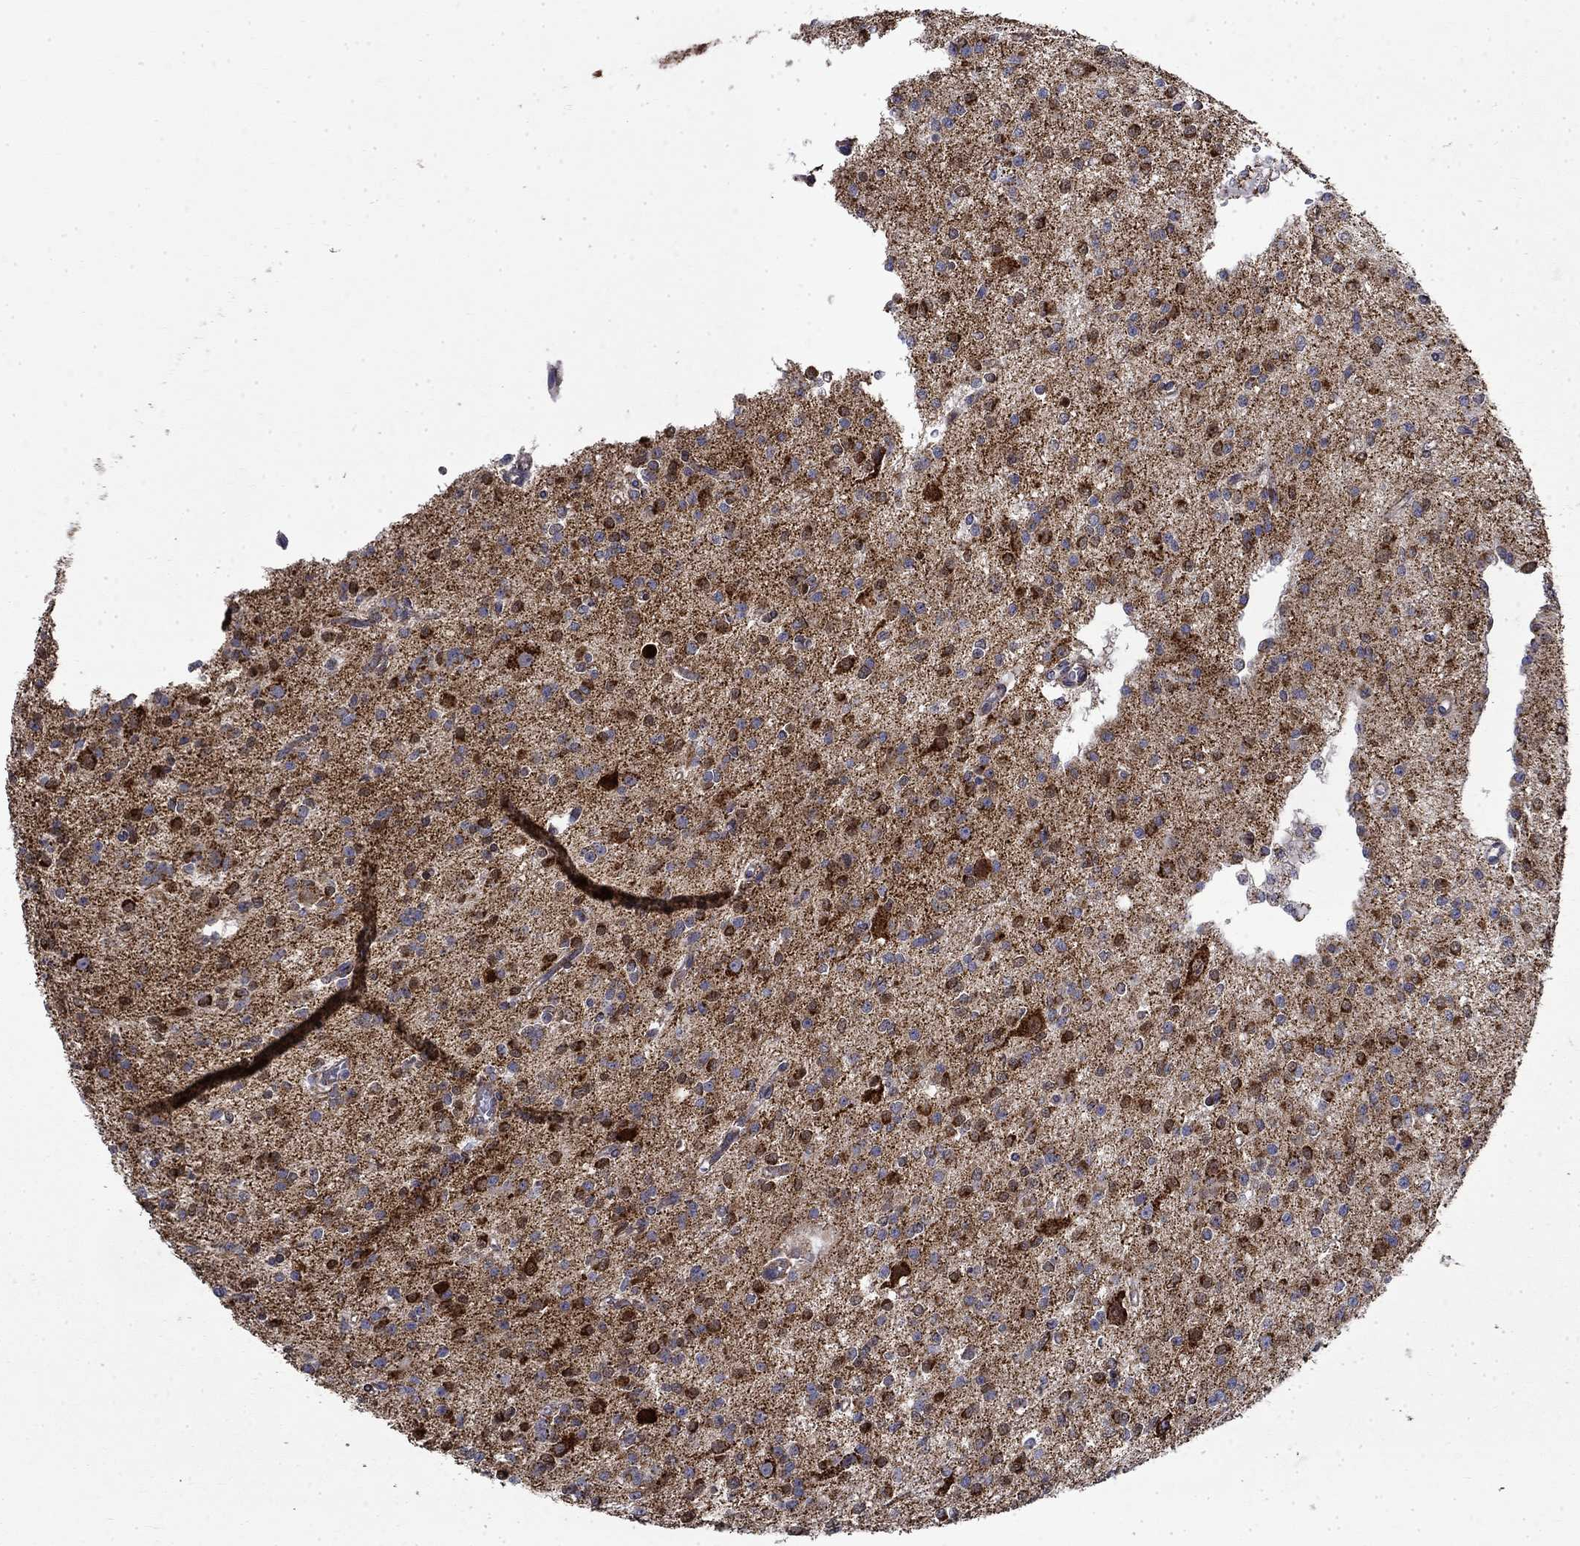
{"staining": {"intensity": "strong", "quantity": "<25%", "location": "cytoplasmic/membranous"}, "tissue": "glioma", "cell_type": "Tumor cells", "image_type": "cancer", "snomed": [{"axis": "morphology", "description": "Glioma, malignant, Low grade"}, {"axis": "topography", "description": "Brain"}], "caption": "Protein expression analysis of malignant glioma (low-grade) shows strong cytoplasmic/membranous staining in about <25% of tumor cells. (IHC, brightfield microscopy, high magnification).", "gene": "PCBP3", "patient": {"sex": "male", "age": 27}}